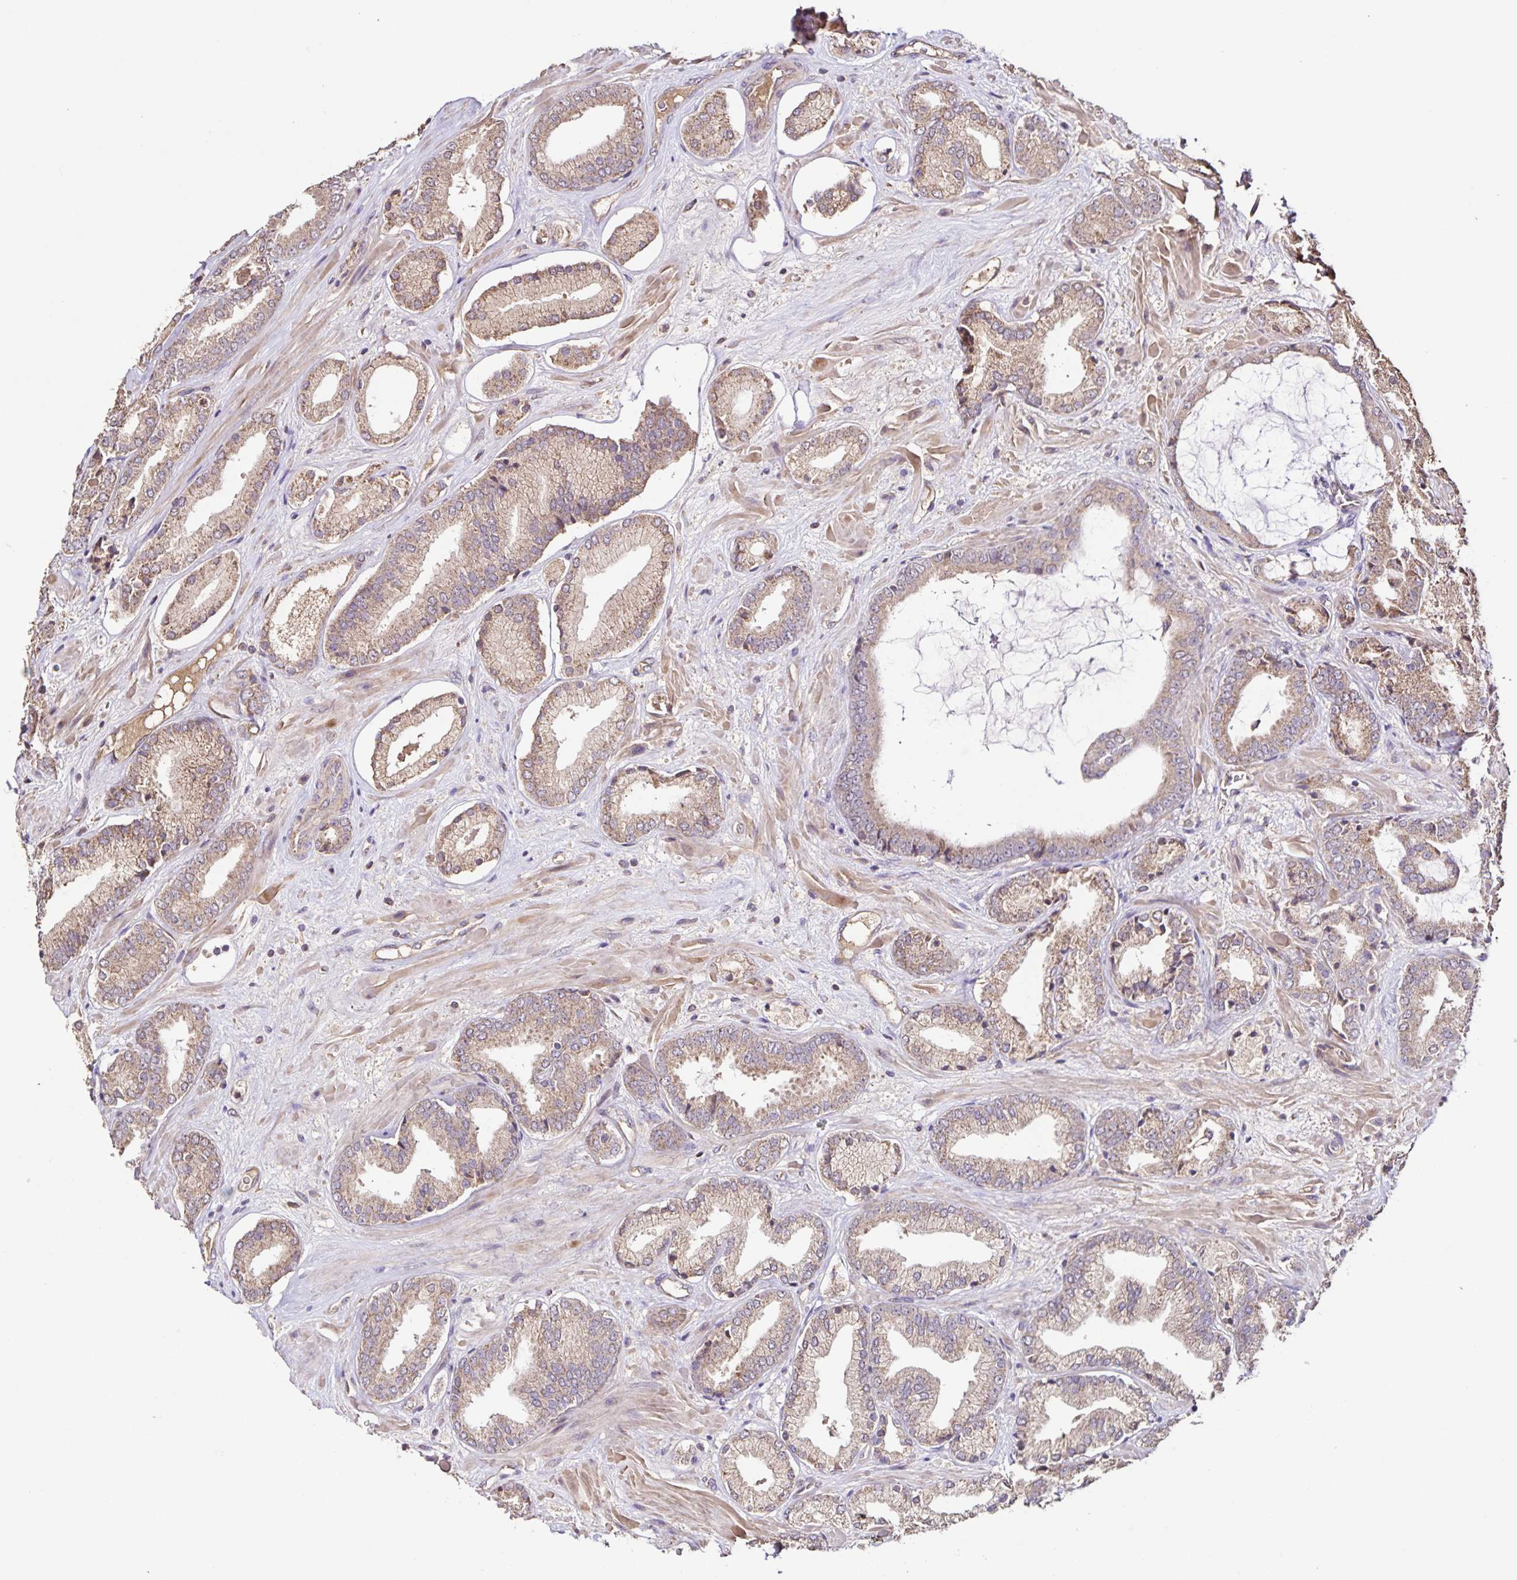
{"staining": {"intensity": "weak", "quantity": ">75%", "location": "cytoplasmic/membranous"}, "tissue": "prostate cancer", "cell_type": "Tumor cells", "image_type": "cancer", "snomed": [{"axis": "morphology", "description": "Adenocarcinoma, High grade"}, {"axis": "topography", "description": "Prostate"}], "caption": "DAB (3,3'-diaminobenzidine) immunohistochemical staining of high-grade adenocarcinoma (prostate) reveals weak cytoplasmic/membranous protein expression in about >75% of tumor cells. The staining was performed using DAB to visualize the protein expression in brown, while the nuclei were stained in blue with hematoxylin (Magnification: 20x).", "gene": "MAN1A1", "patient": {"sex": "male", "age": 56}}